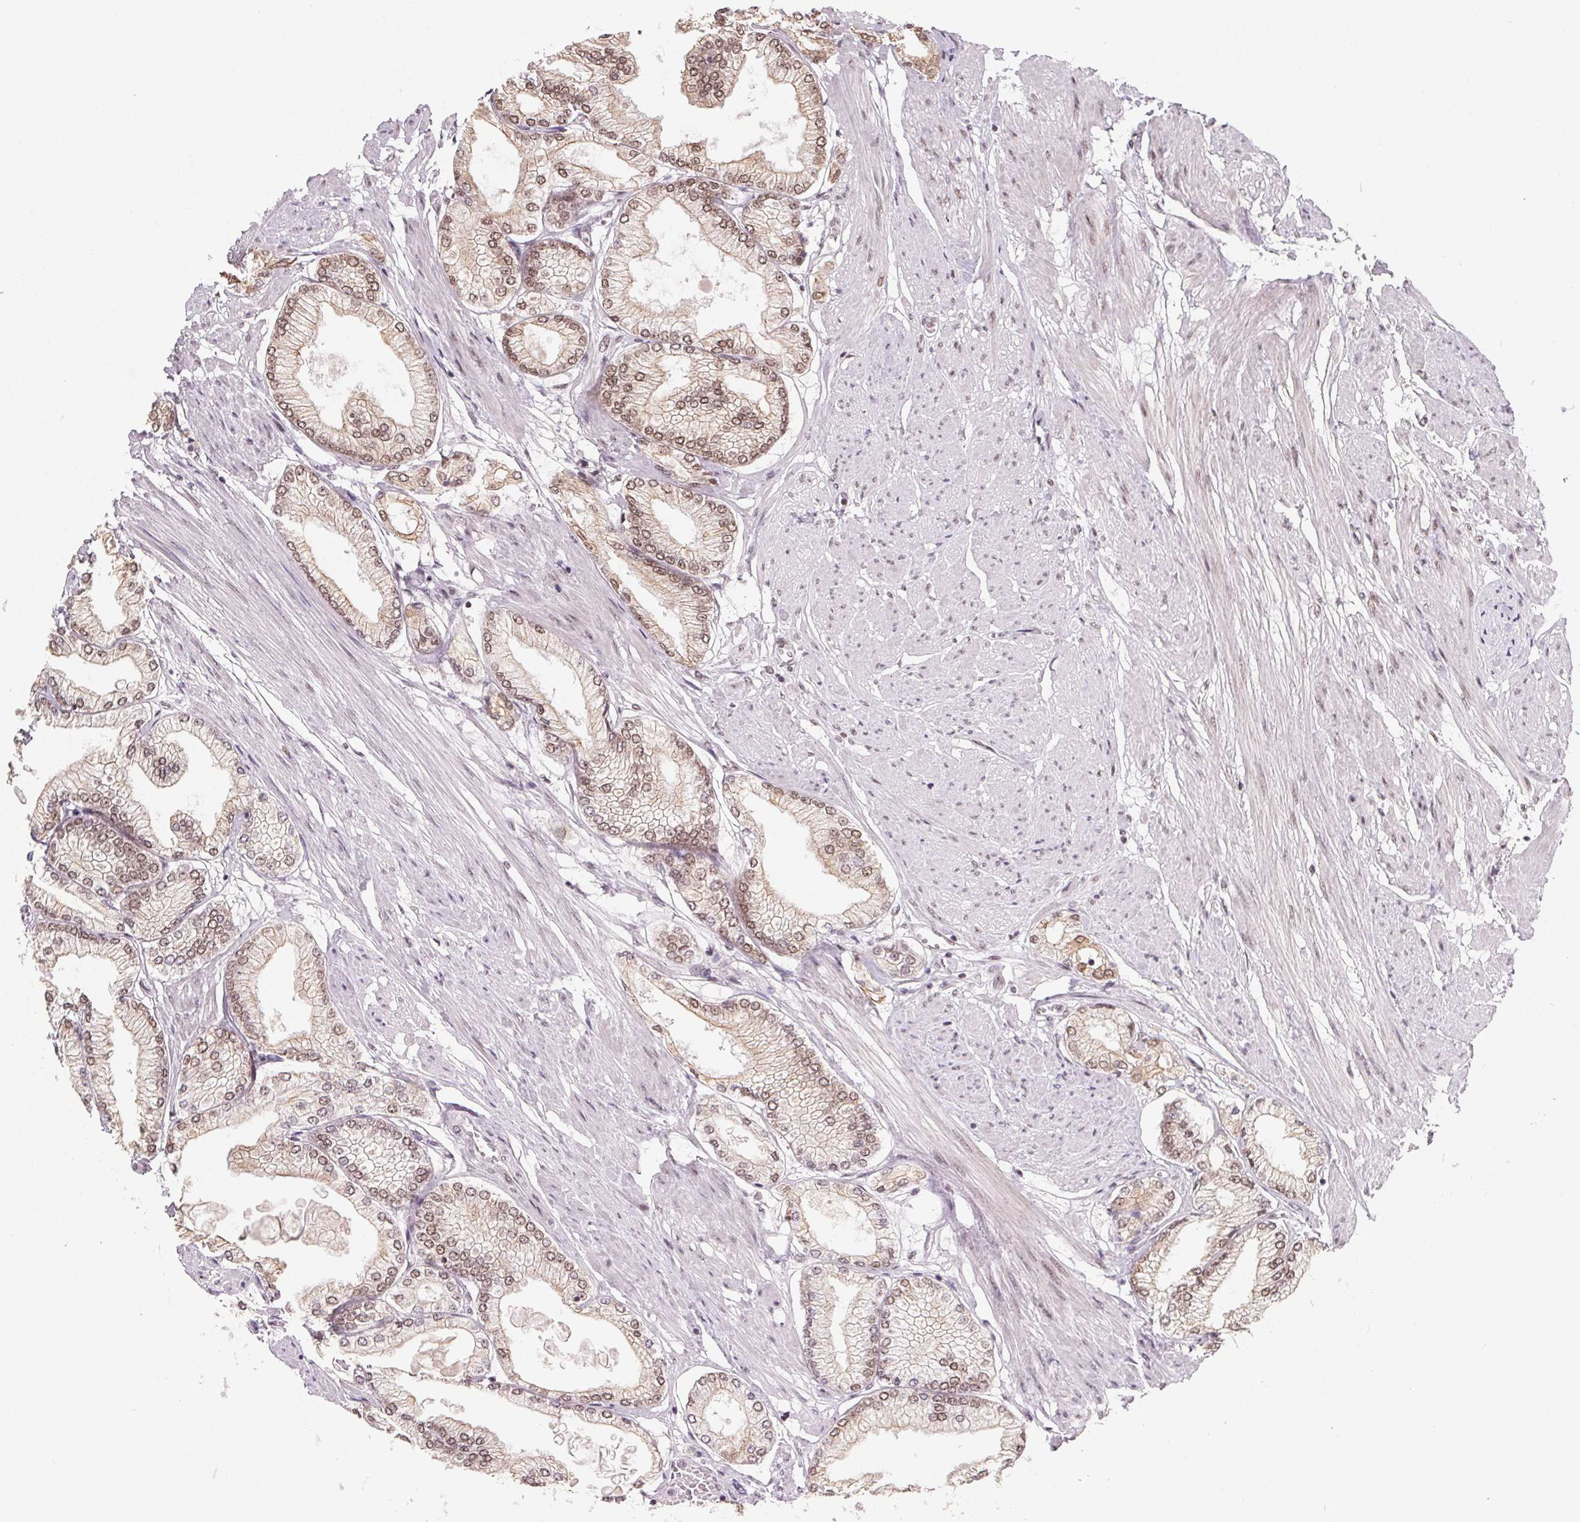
{"staining": {"intensity": "moderate", "quantity": ">75%", "location": "nuclear"}, "tissue": "prostate cancer", "cell_type": "Tumor cells", "image_type": "cancer", "snomed": [{"axis": "morphology", "description": "Adenocarcinoma, High grade"}, {"axis": "topography", "description": "Prostate"}], "caption": "The immunohistochemical stain shows moderate nuclear expression in tumor cells of prostate adenocarcinoma (high-grade) tissue. (IHC, brightfield microscopy, high magnification).", "gene": "TCERG1", "patient": {"sex": "male", "age": 68}}